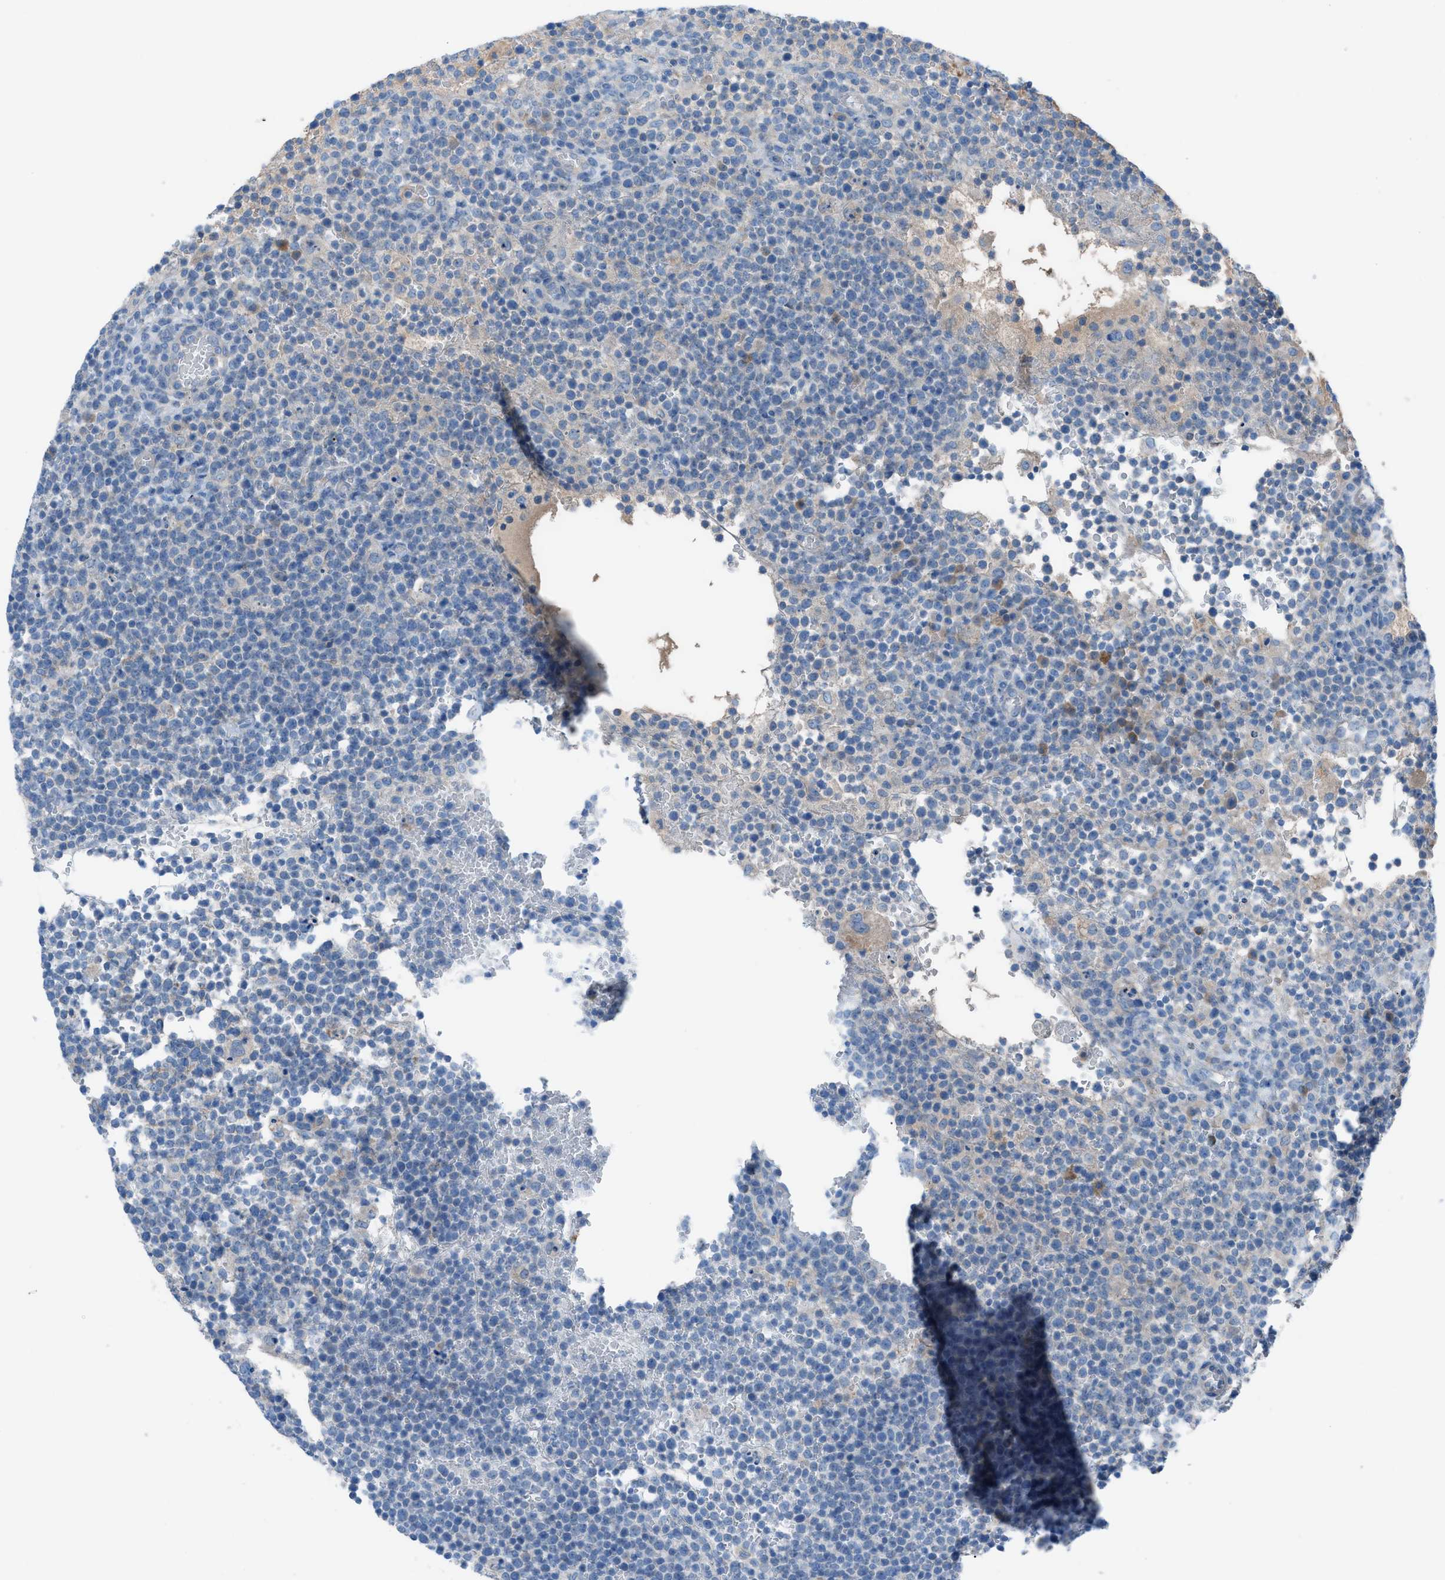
{"staining": {"intensity": "negative", "quantity": "none", "location": "none"}, "tissue": "lymphoma", "cell_type": "Tumor cells", "image_type": "cancer", "snomed": [{"axis": "morphology", "description": "Malignant lymphoma, non-Hodgkin's type, High grade"}, {"axis": "topography", "description": "Lymph node"}], "caption": "DAB immunohistochemical staining of lymphoma displays no significant staining in tumor cells.", "gene": "C5AR2", "patient": {"sex": "male", "age": 61}}